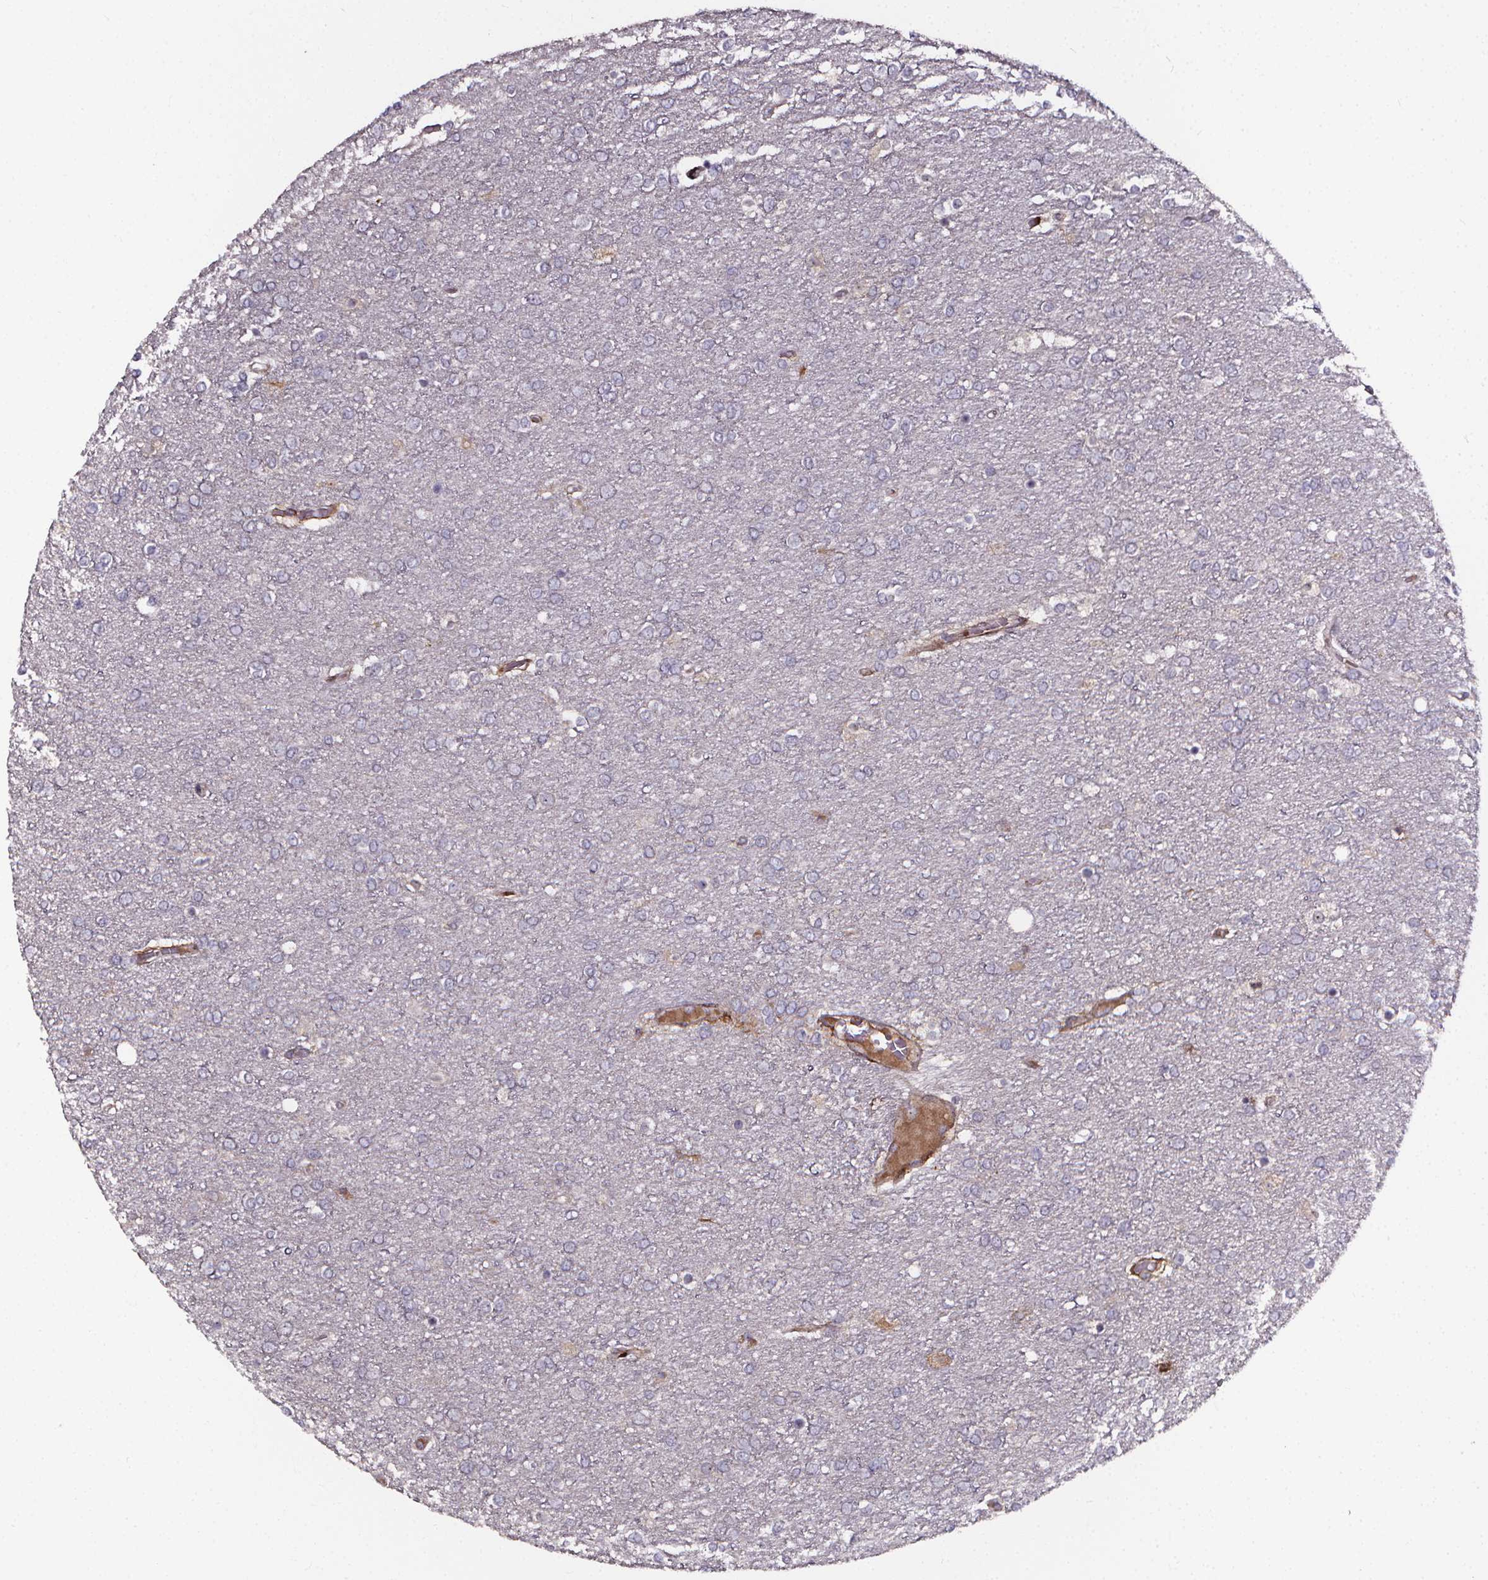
{"staining": {"intensity": "negative", "quantity": "none", "location": "none"}, "tissue": "glioma", "cell_type": "Tumor cells", "image_type": "cancer", "snomed": [{"axis": "morphology", "description": "Glioma, malignant, High grade"}, {"axis": "topography", "description": "Brain"}], "caption": "The histopathology image displays no significant positivity in tumor cells of malignant glioma (high-grade). (DAB (3,3'-diaminobenzidine) immunohistochemistry (IHC) with hematoxylin counter stain).", "gene": "AEBP1", "patient": {"sex": "female", "age": 61}}